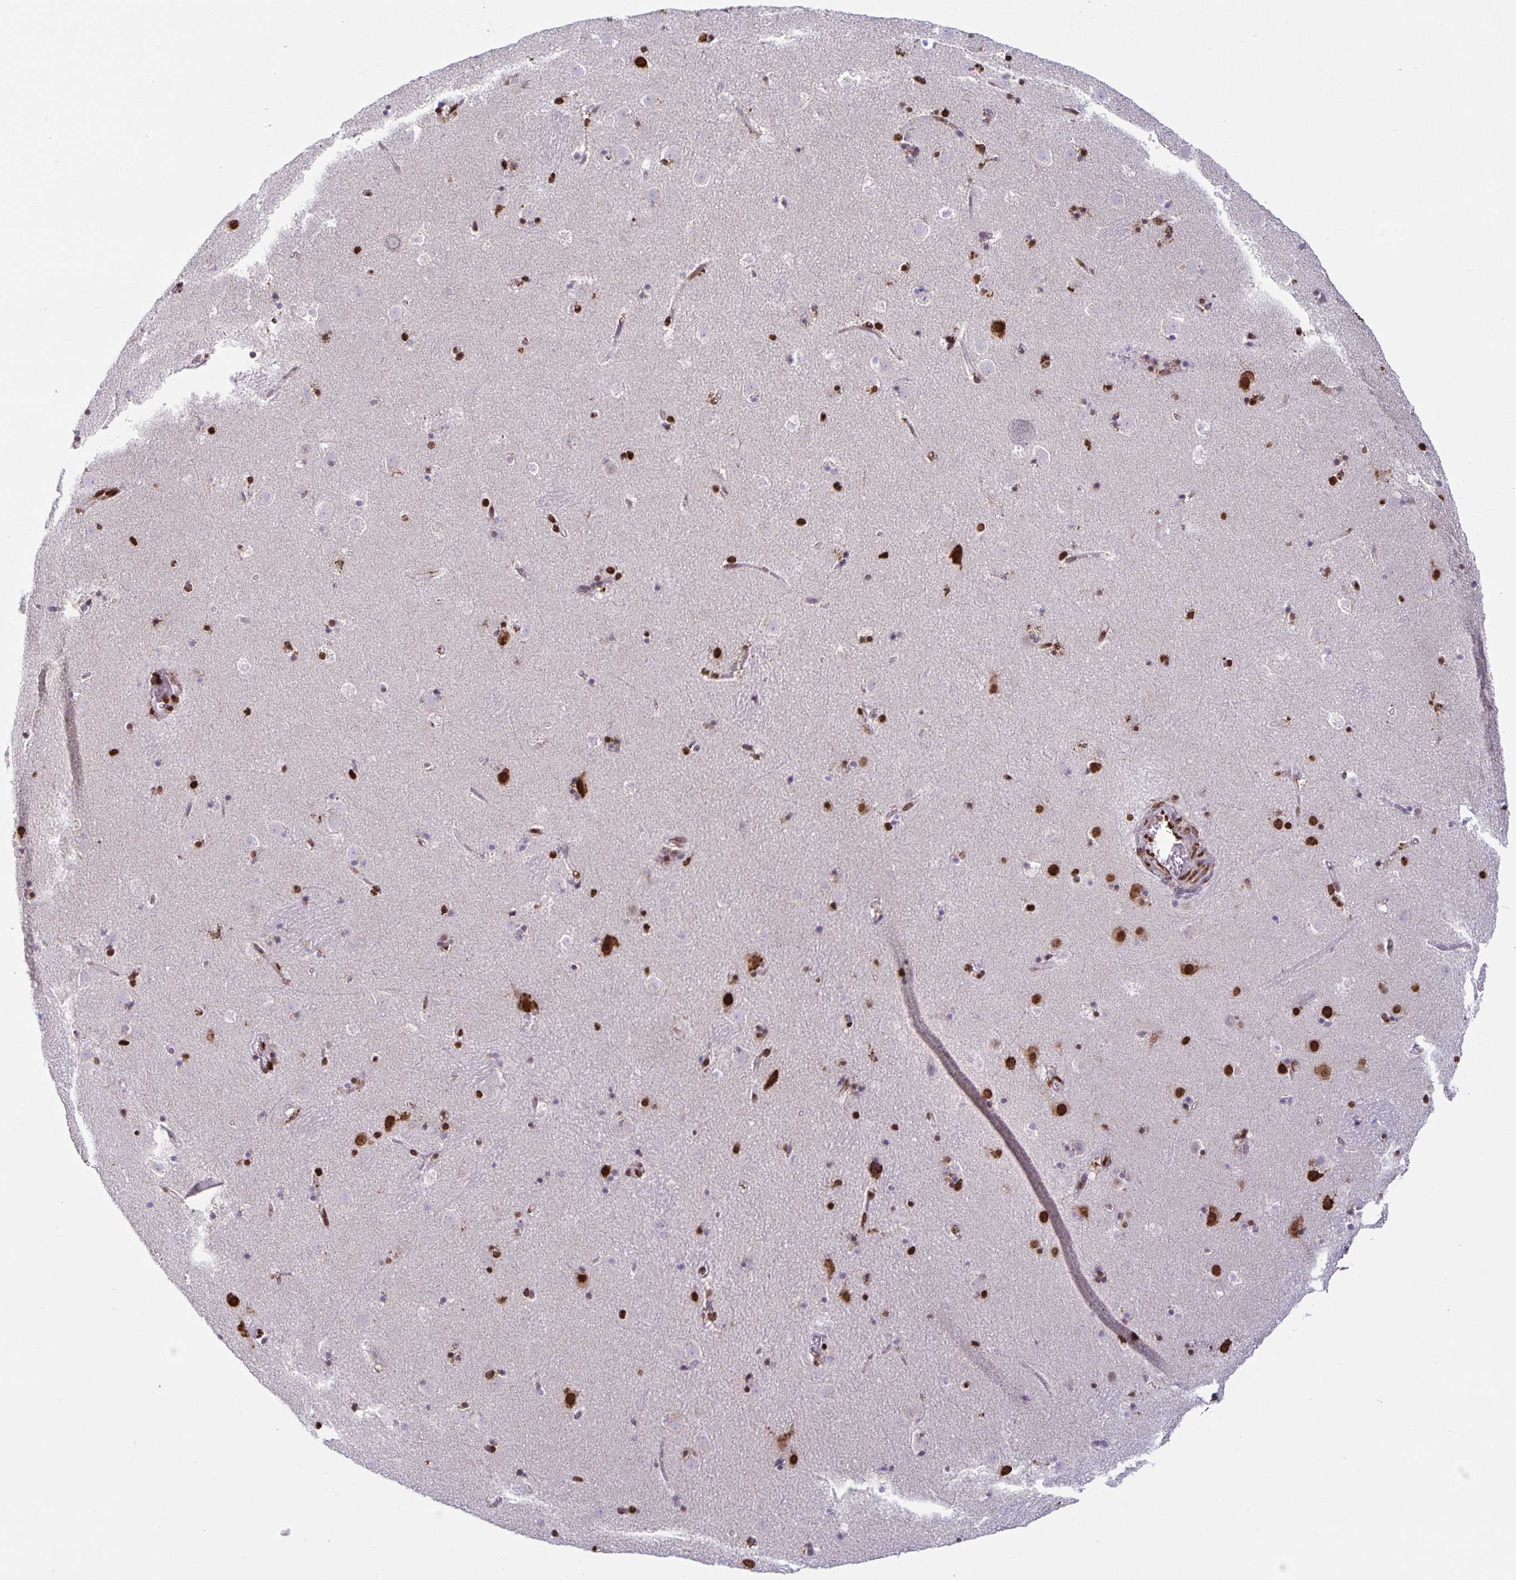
{"staining": {"intensity": "strong", "quantity": "<25%", "location": "nuclear"}, "tissue": "caudate", "cell_type": "Glial cells", "image_type": "normal", "snomed": [{"axis": "morphology", "description": "Normal tissue, NOS"}, {"axis": "topography", "description": "Lateral ventricle wall"}], "caption": "A medium amount of strong nuclear positivity is identified in approximately <25% of glial cells in normal caudate.", "gene": "DUT", "patient": {"sex": "male", "age": 37}}